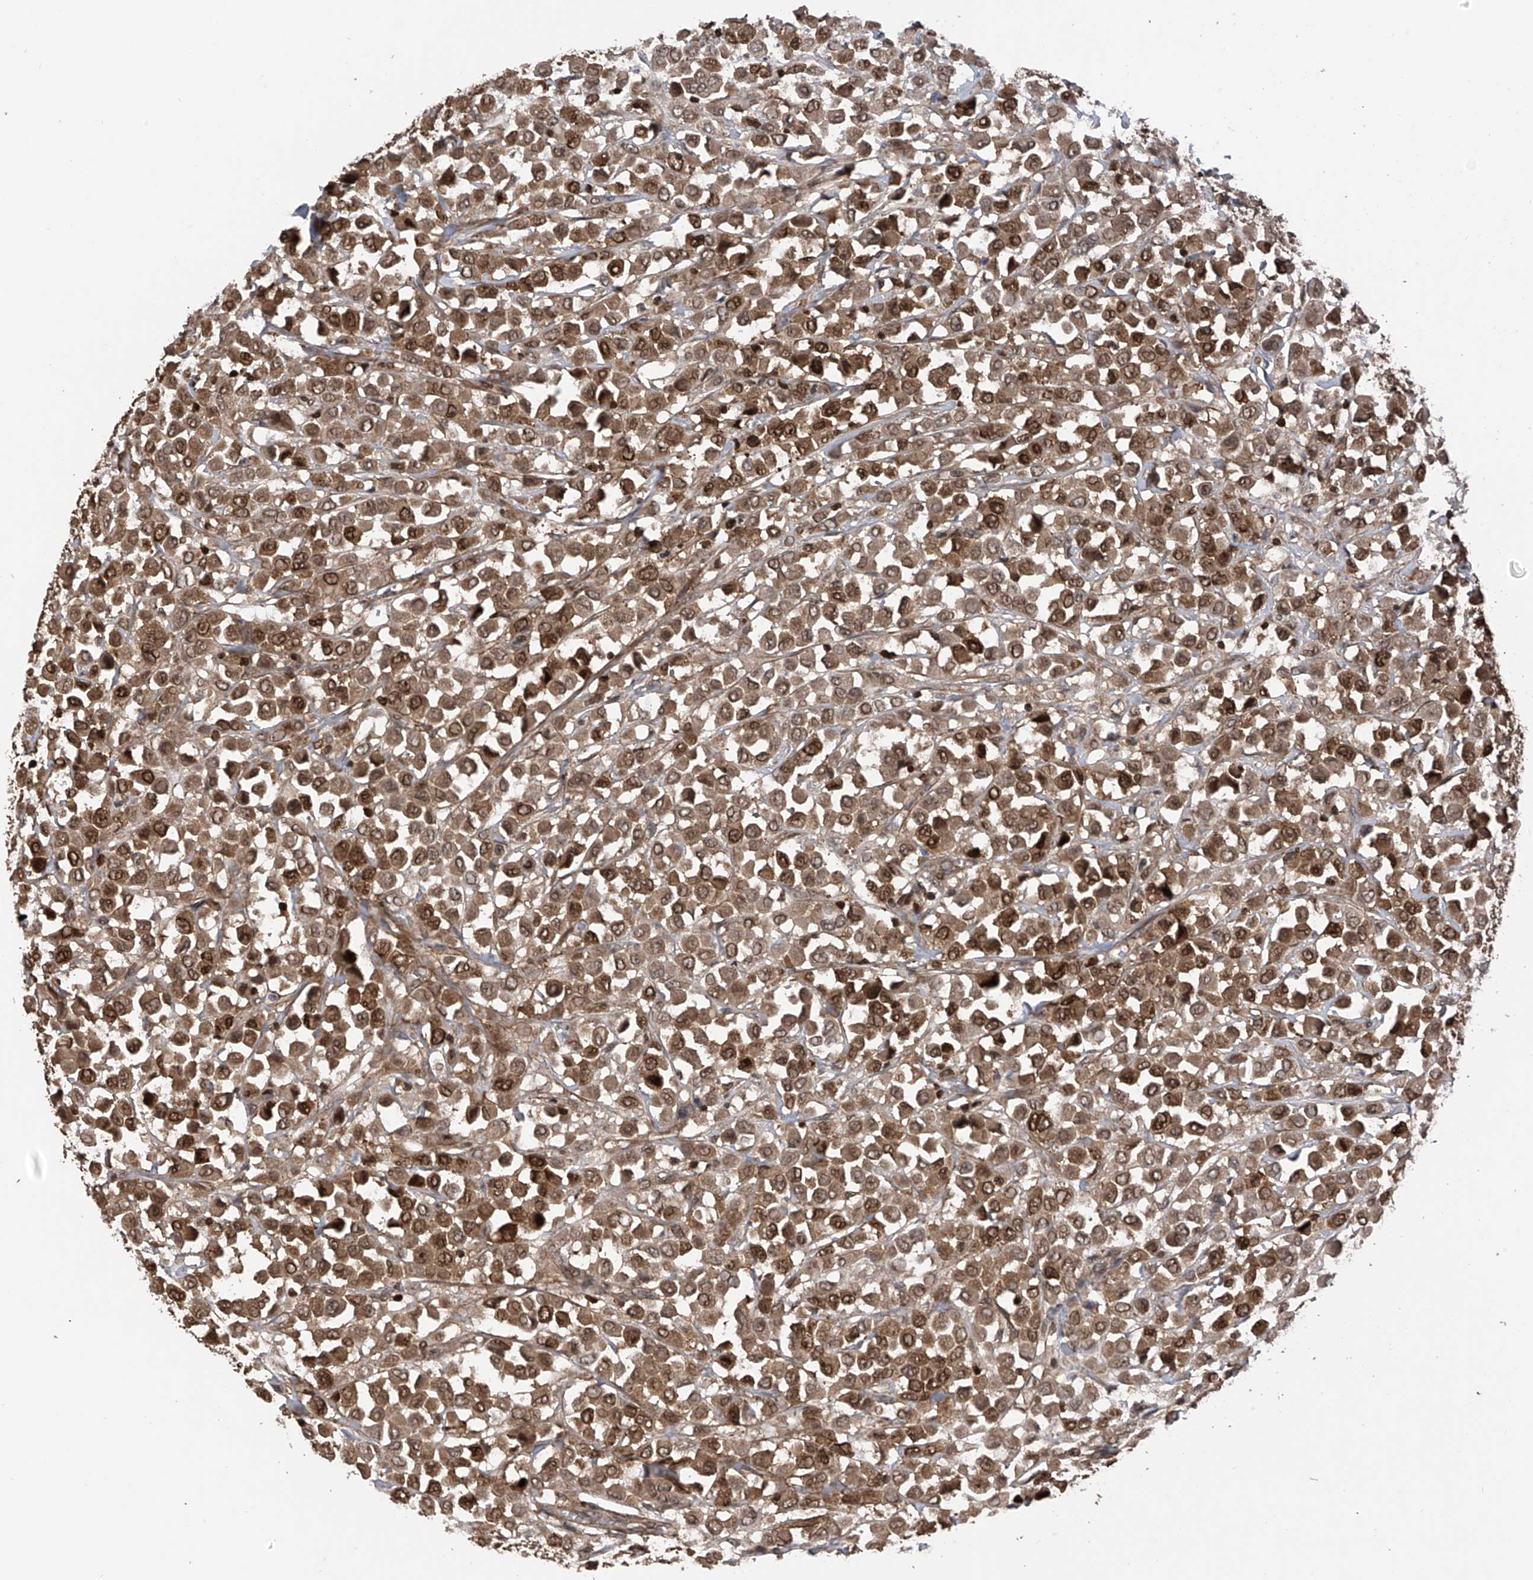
{"staining": {"intensity": "strong", "quantity": ">75%", "location": "cytoplasmic/membranous,nuclear"}, "tissue": "breast cancer", "cell_type": "Tumor cells", "image_type": "cancer", "snomed": [{"axis": "morphology", "description": "Duct carcinoma"}, {"axis": "topography", "description": "Breast"}], "caption": "This is a histology image of IHC staining of breast cancer, which shows strong staining in the cytoplasmic/membranous and nuclear of tumor cells.", "gene": "DNAJC9", "patient": {"sex": "female", "age": 61}}